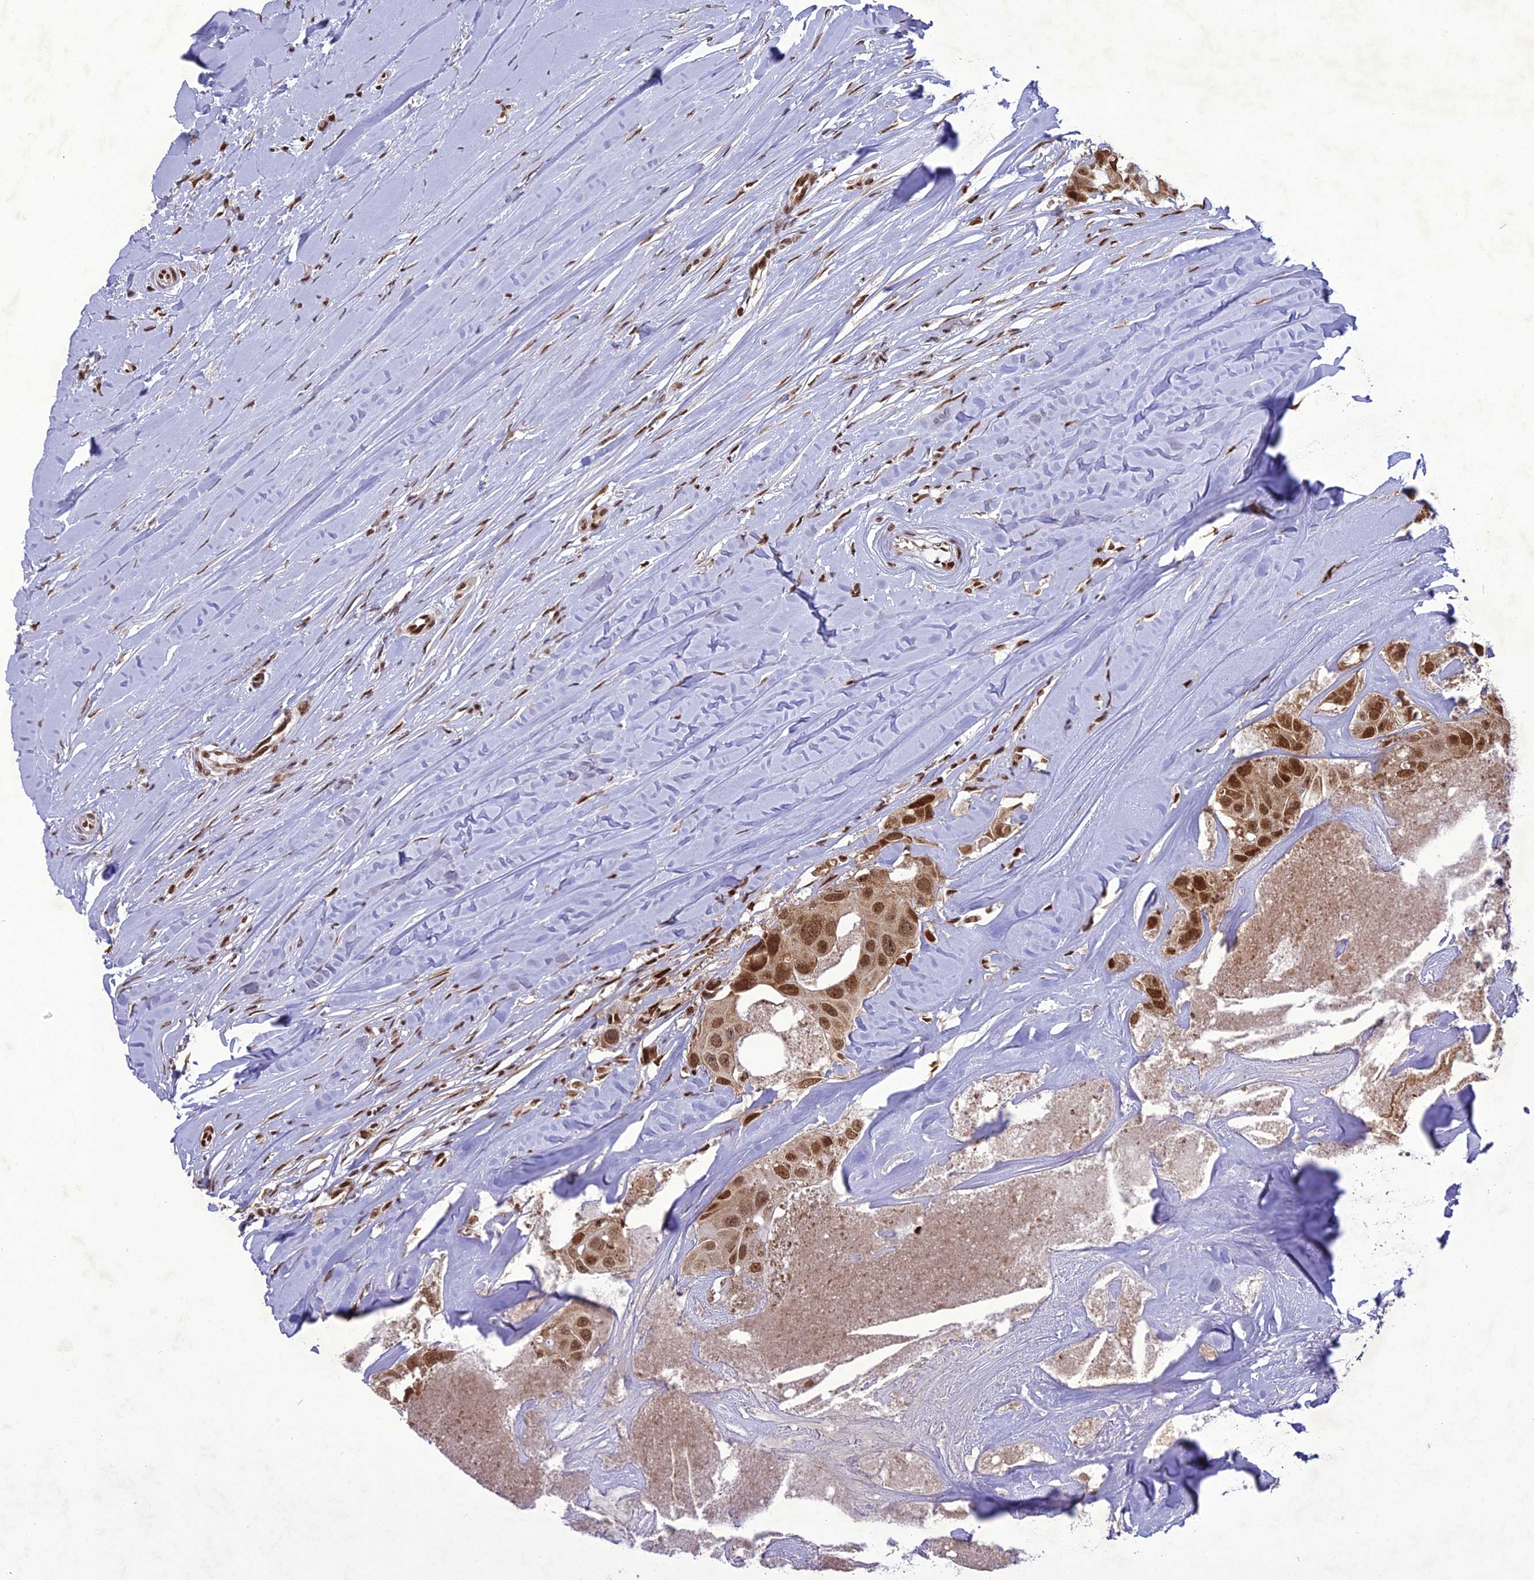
{"staining": {"intensity": "strong", "quantity": ">75%", "location": "nuclear"}, "tissue": "head and neck cancer", "cell_type": "Tumor cells", "image_type": "cancer", "snomed": [{"axis": "morphology", "description": "Adenocarcinoma, NOS"}, {"axis": "morphology", "description": "Adenocarcinoma, metastatic, NOS"}, {"axis": "topography", "description": "Head-Neck"}], "caption": "Immunohistochemistry (IHC) staining of head and neck cancer (metastatic adenocarcinoma), which reveals high levels of strong nuclear staining in about >75% of tumor cells indicating strong nuclear protein expression. The staining was performed using DAB (3,3'-diaminobenzidine) (brown) for protein detection and nuclei were counterstained in hematoxylin (blue).", "gene": "DDX1", "patient": {"sex": "male", "age": 75}}